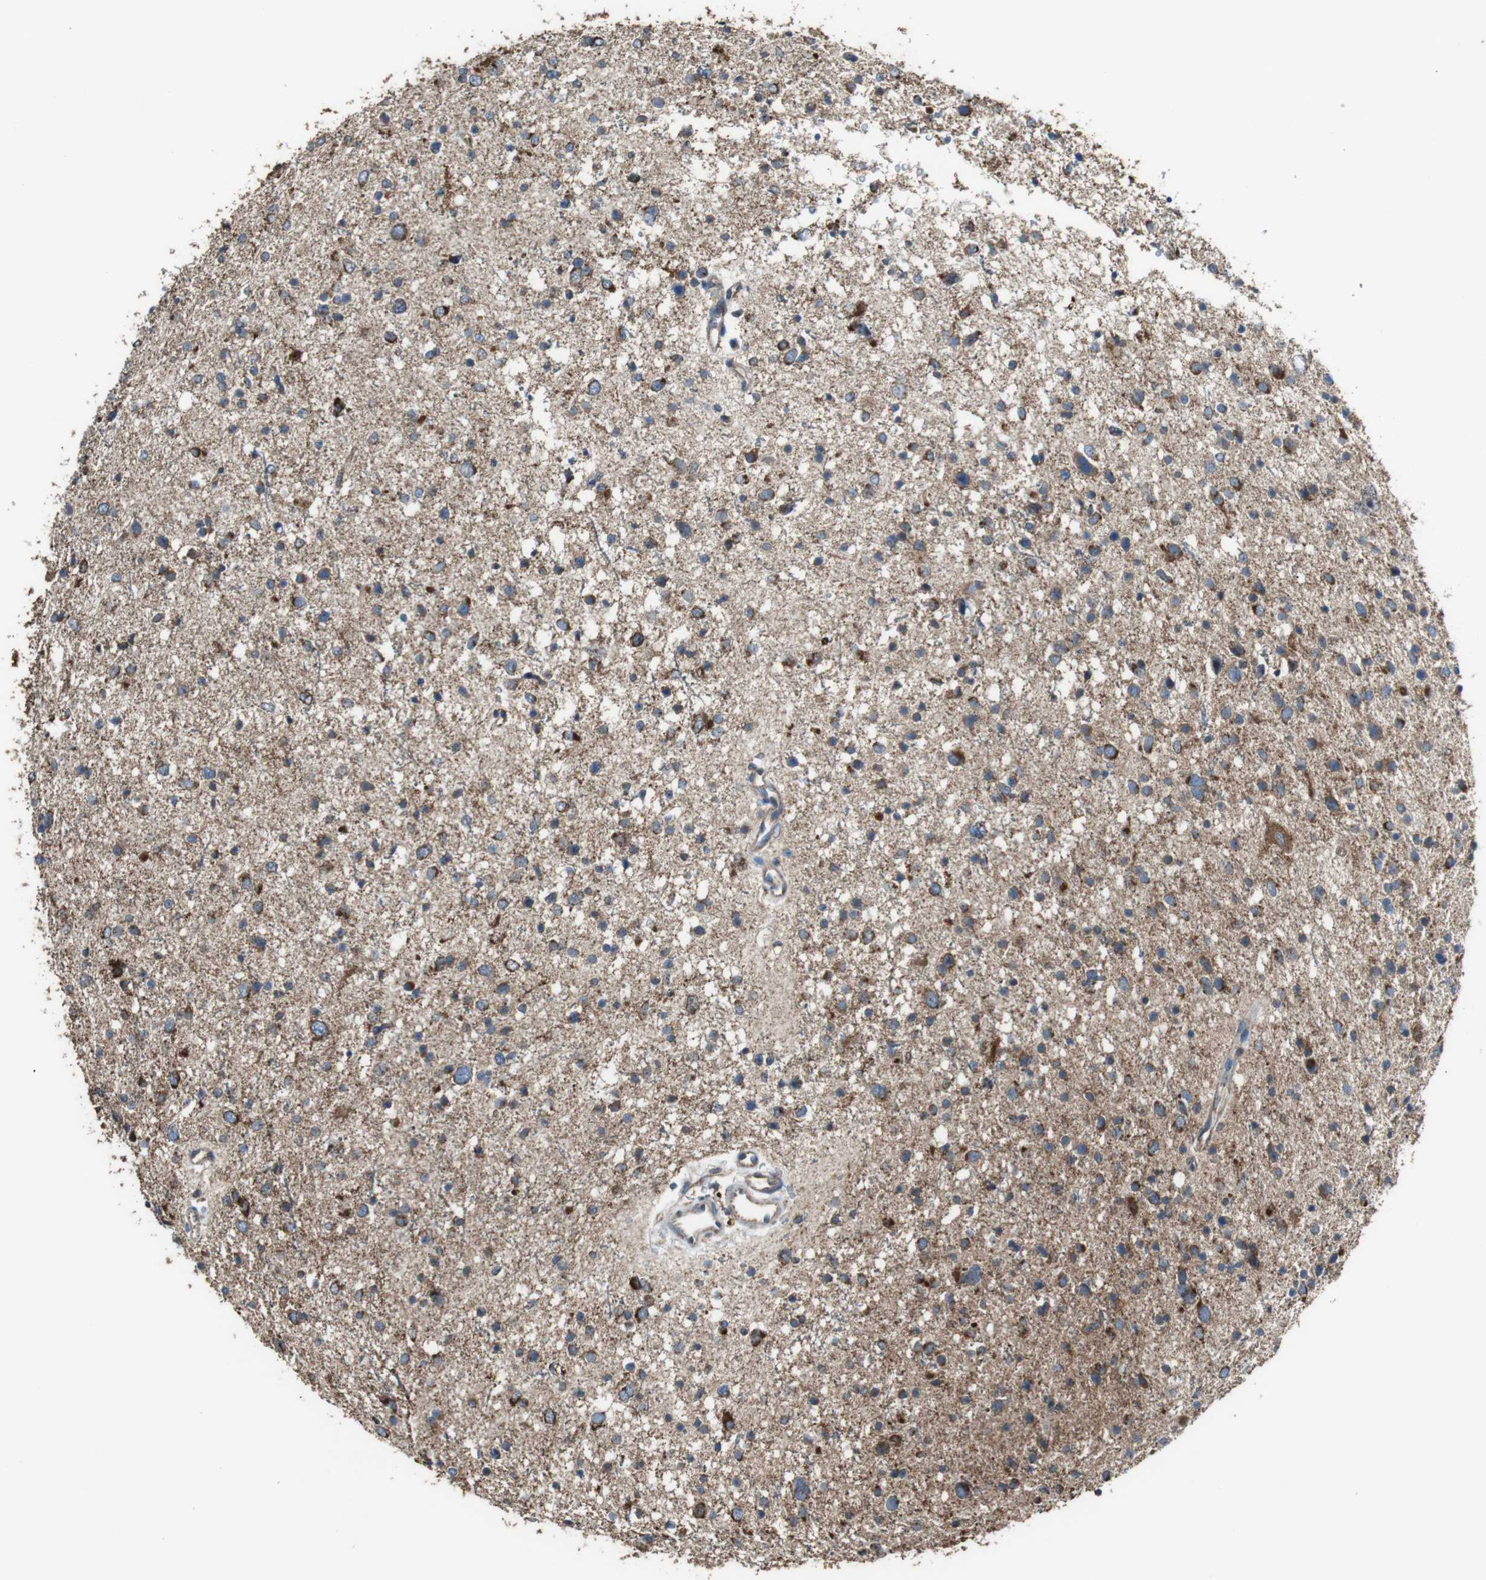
{"staining": {"intensity": "moderate", "quantity": ">75%", "location": "cytoplasmic/membranous"}, "tissue": "glioma", "cell_type": "Tumor cells", "image_type": "cancer", "snomed": [{"axis": "morphology", "description": "Glioma, malignant, Low grade"}, {"axis": "topography", "description": "Brain"}], "caption": "Protein analysis of malignant low-grade glioma tissue exhibits moderate cytoplasmic/membranous staining in about >75% of tumor cells.", "gene": "CISD2", "patient": {"sex": "female", "age": 37}}